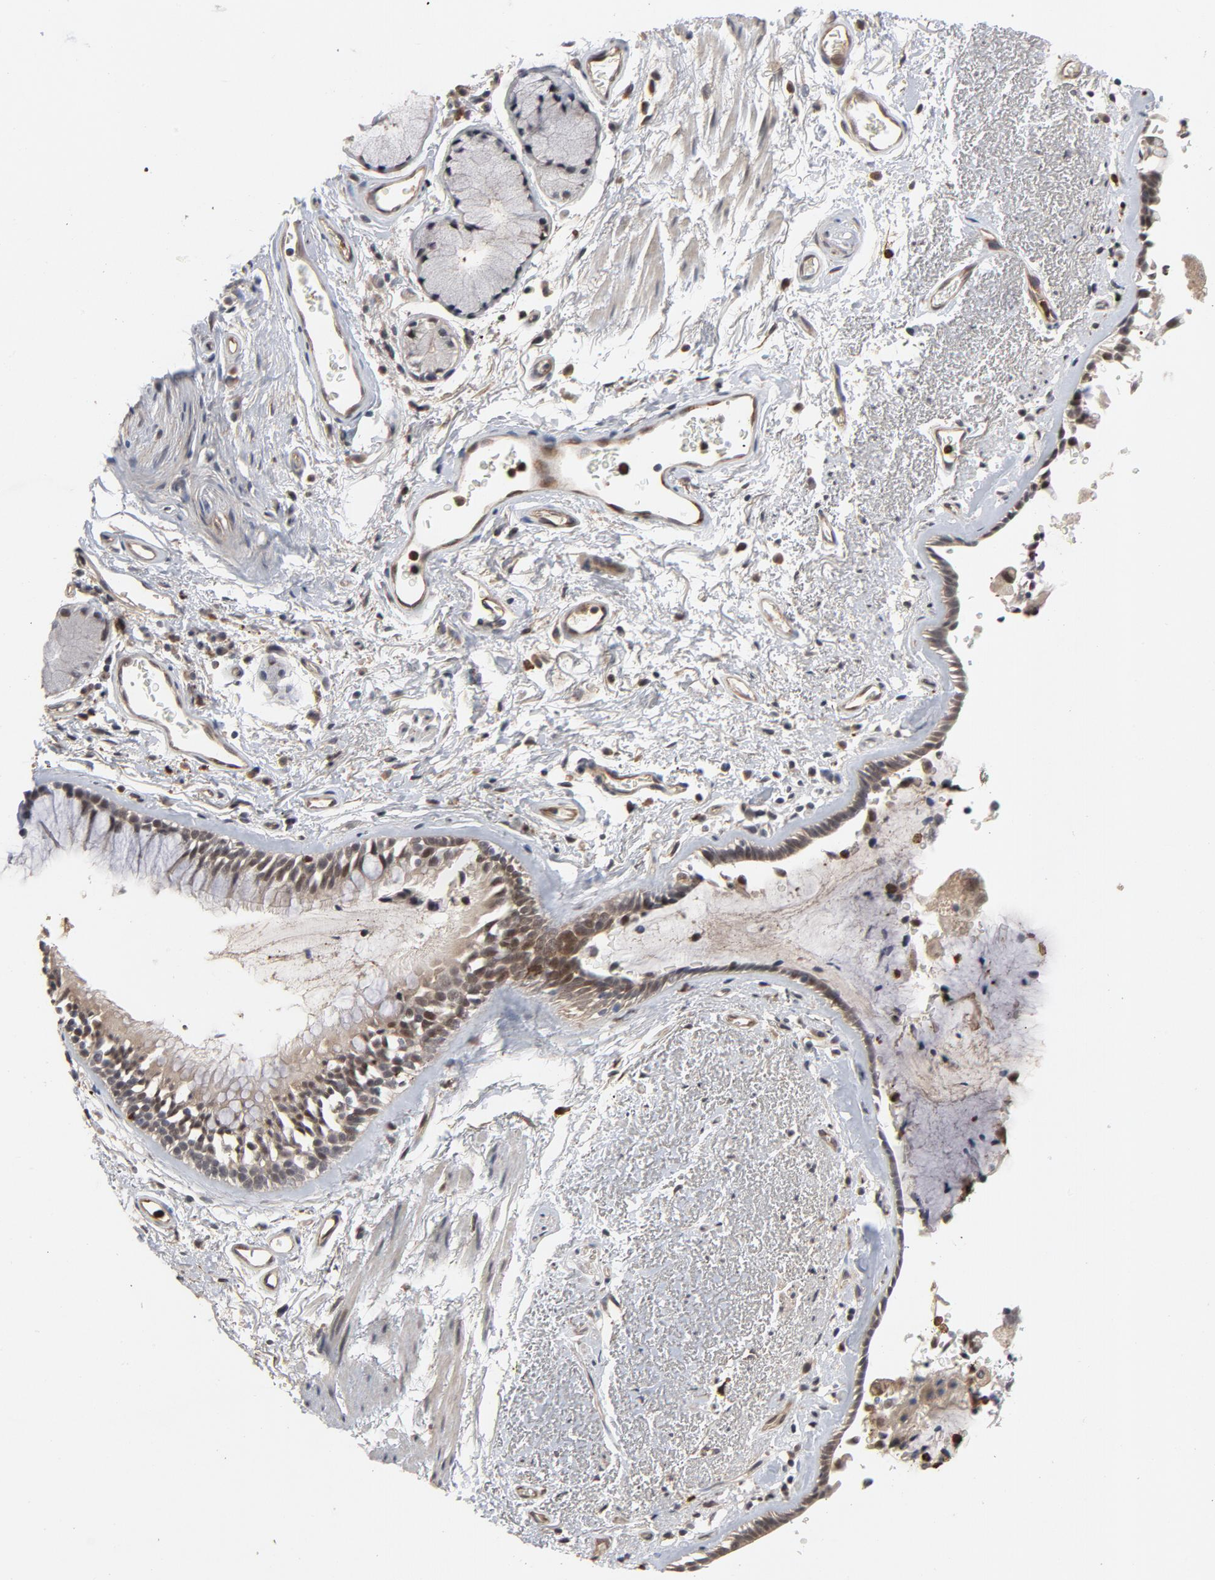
{"staining": {"intensity": "weak", "quantity": "<25%", "location": "nuclear"}, "tissue": "bronchus", "cell_type": "Respiratory epithelial cells", "image_type": "normal", "snomed": [{"axis": "morphology", "description": "Normal tissue, NOS"}, {"axis": "morphology", "description": "Adenocarcinoma, NOS"}, {"axis": "topography", "description": "Bronchus"}, {"axis": "topography", "description": "Lung"}], "caption": "Immunohistochemistry (IHC) image of unremarkable human bronchus stained for a protein (brown), which reveals no positivity in respiratory epithelial cells. Nuclei are stained in blue.", "gene": "RTL5", "patient": {"sex": "male", "age": 71}}